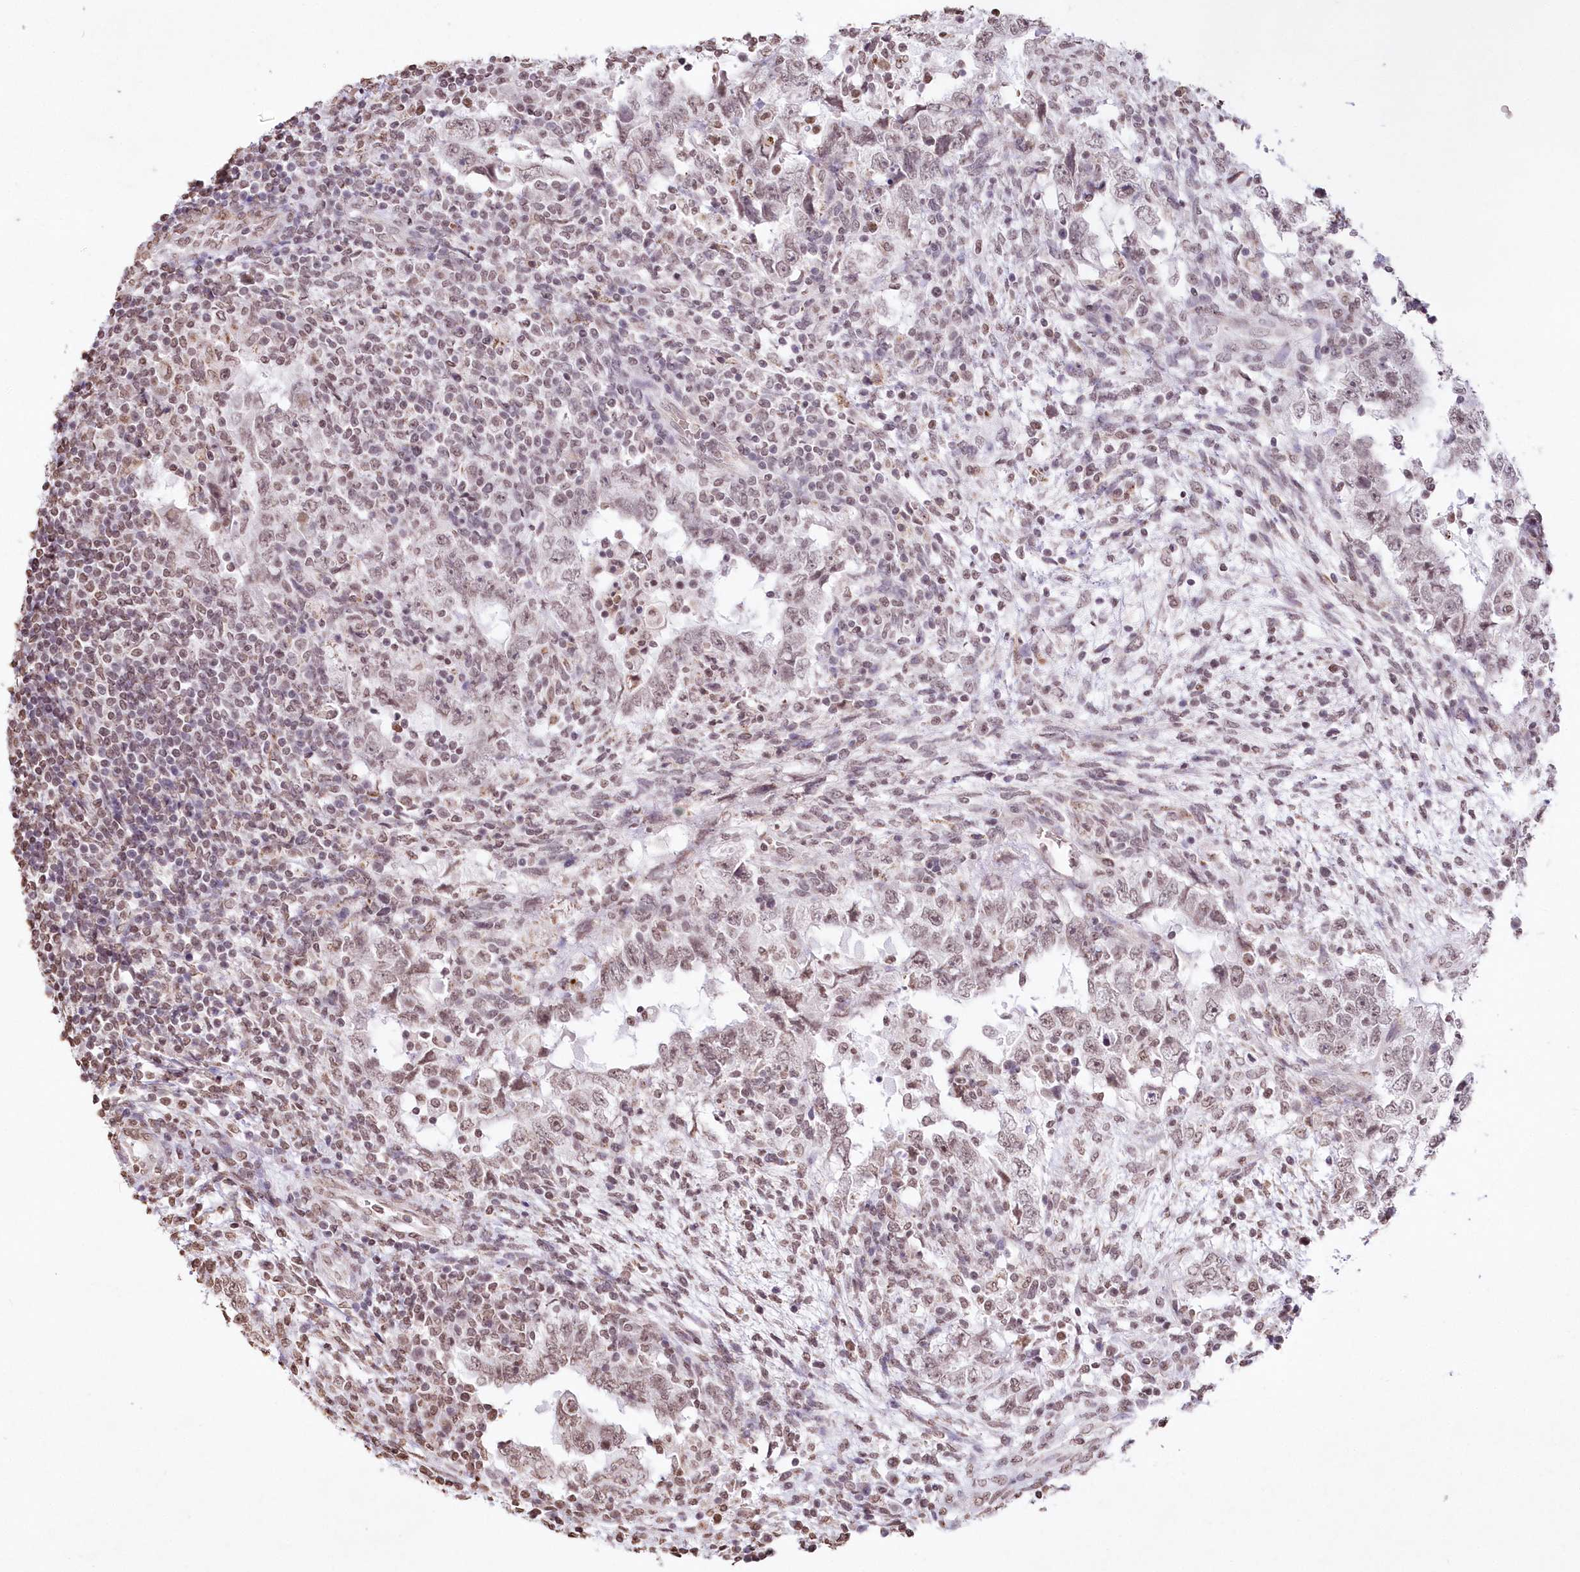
{"staining": {"intensity": "negative", "quantity": "none", "location": "none"}, "tissue": "testis cancer", "cell_type": "Tumor cells", "image_type": "cancer", "snomed": [{"axis": "morphology", "description": "Carcinoma, Embryonal, NOS"}, {"axis": "topography", "description": "Testis"}], "caption": "Testis cancer stained for a protein using immunohistochemistry (IHC) reveals no expression tumor cells.", "gene": "RBM27", "patient": {"sex": "male", "age": 26}}